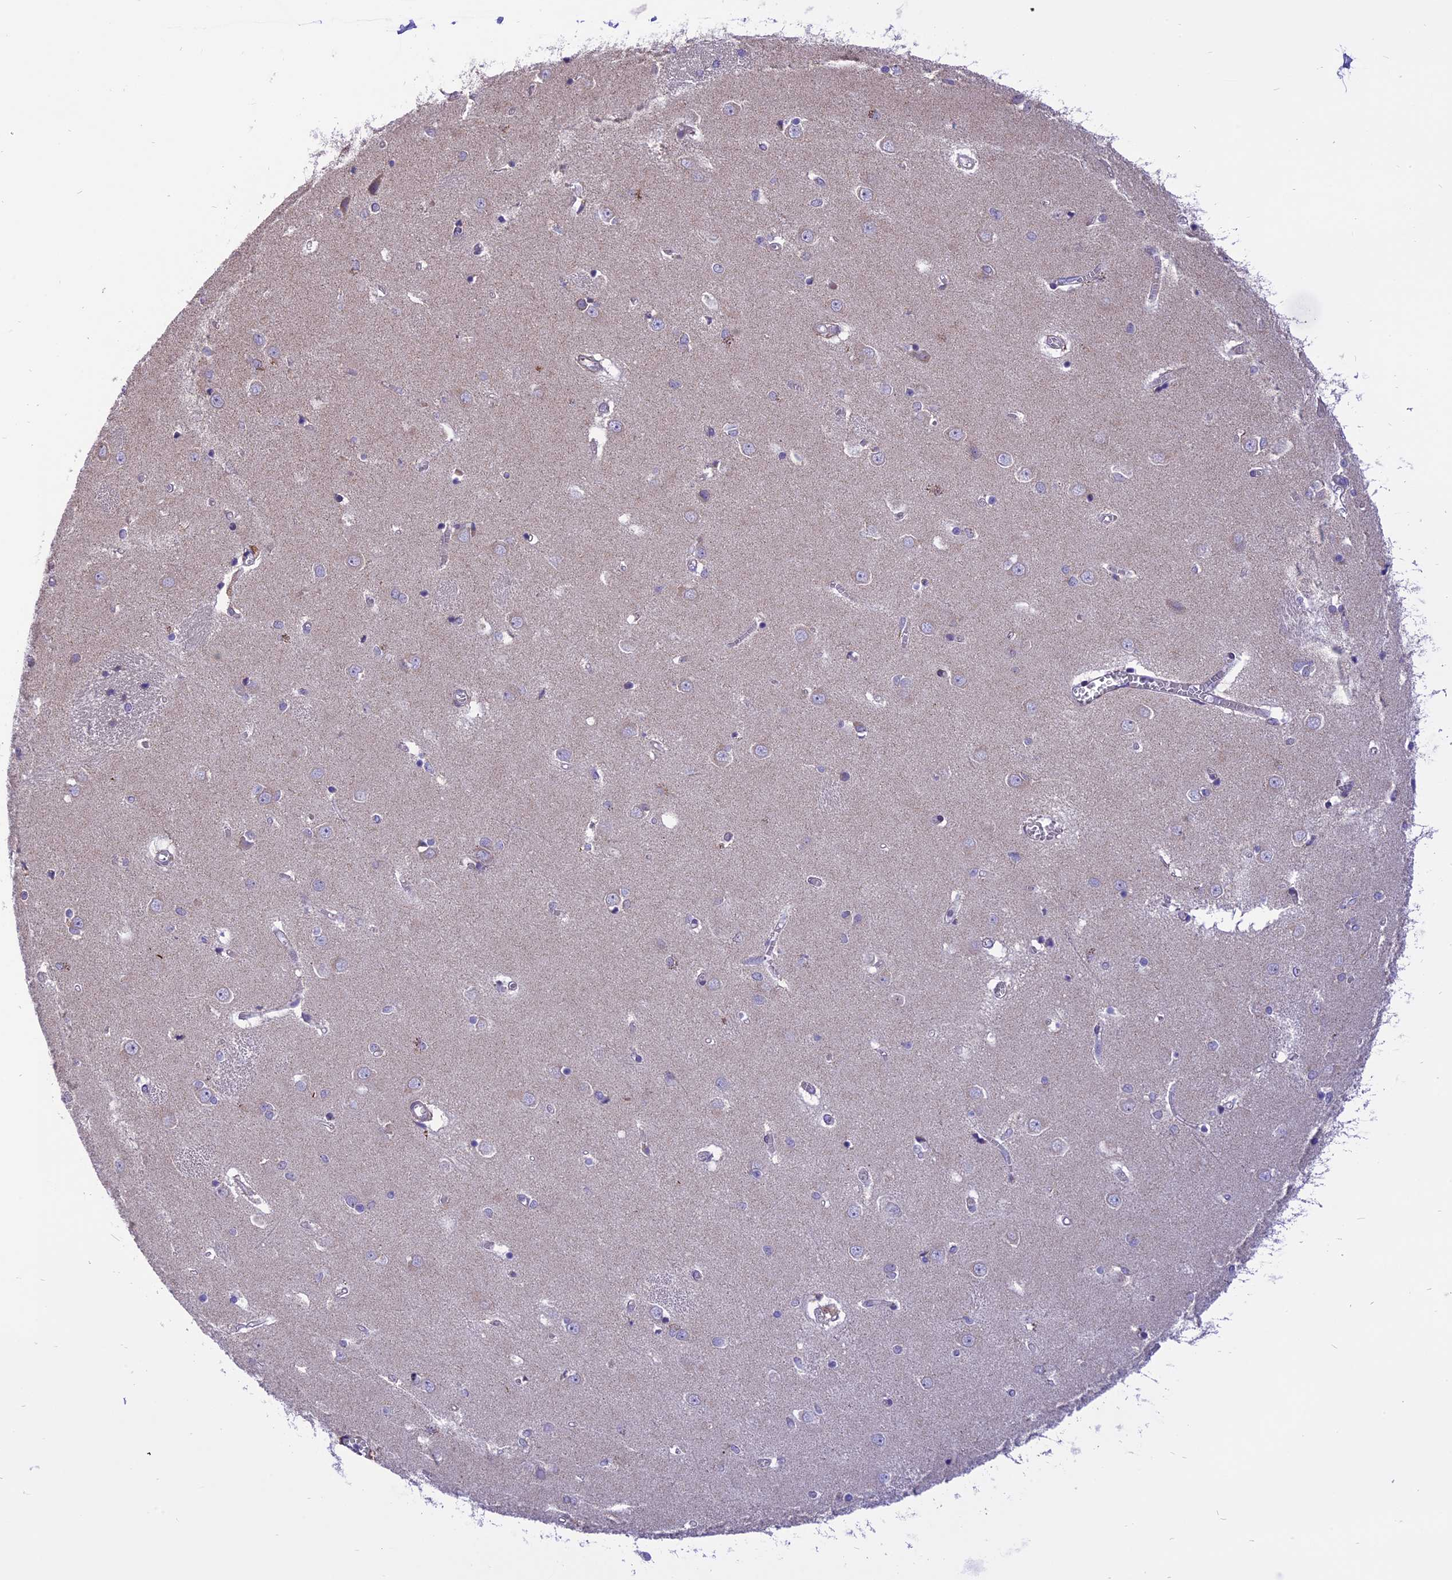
{"staining": {"intensity": "weak", "quantity": "<25%", "location": "cytoplasmic/membranous"}, "tissue": "caudate", "cell_type": "Glial cells", "image_type": "normal", "snomed": [{"axis": "morphology", "description": "Normal tissue, NOS"}, {"axis": "topography", "description": "Lateral ventricle wall"}], "caption": "The histopathology image displays no significant positivity in glial cells of caudate.", "gene": "ARMCX6", "patient": {"sex": "male", "age": 37}}